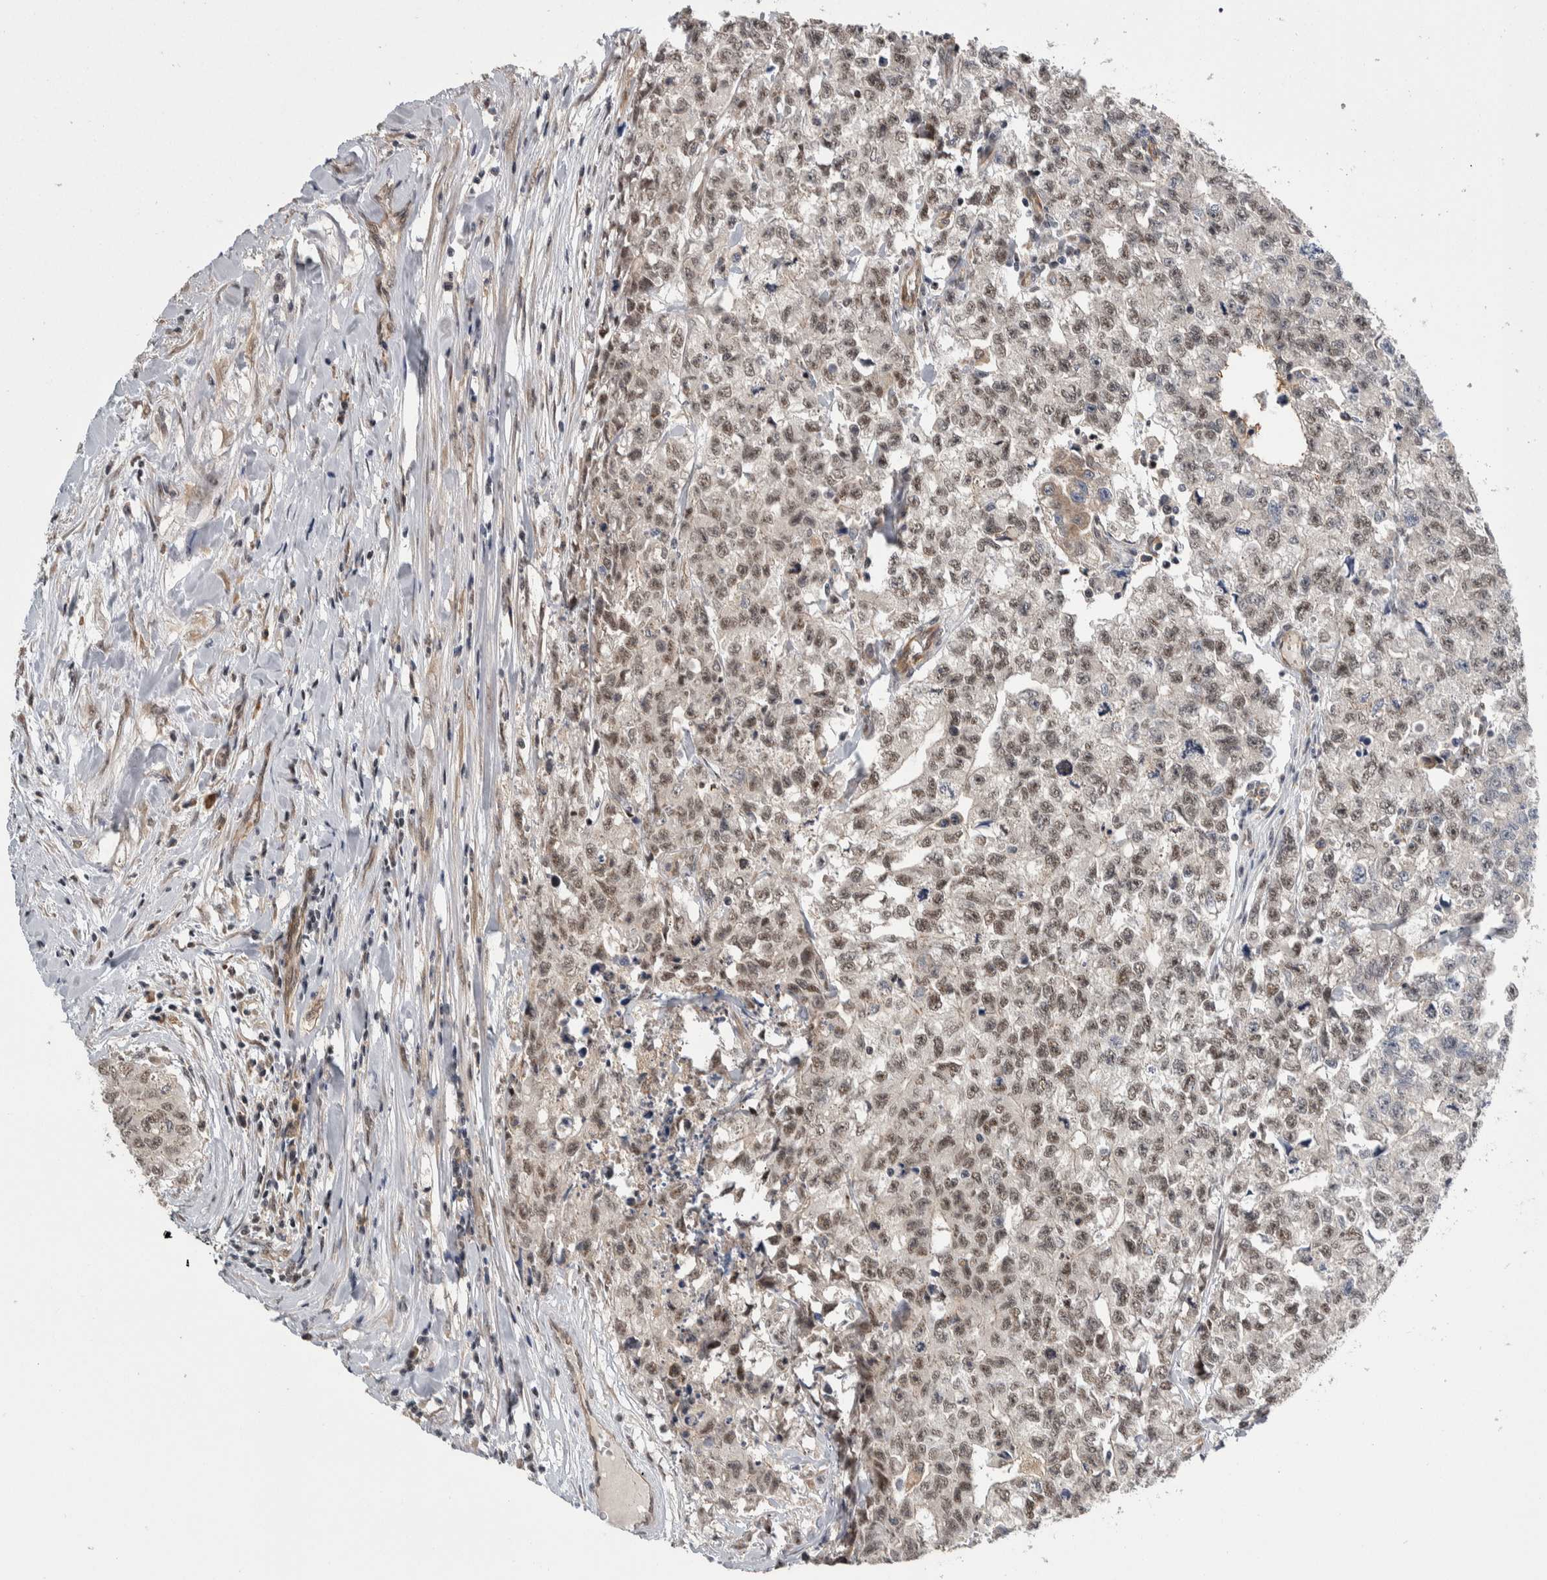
{"staining": {"intensity": "weak", "quantity": ">75%", "location": "nuclear"}, "tissue": "testis cancer", "cell_type": "Tumor cells", "image_type": "cancer", "snomed": [{"axis": "morphology", "description": "Carcinoma, Embryonal, NOS"}, {"axis": "topography", "description": "Testis"}], "caption": "Immunohistochemistry (IHC) staining of embryonal carcinoma (testis), which reveals low levels of weak nuclear expression in about >75% of tumor cells indicating weak nuclear protein staining. The staining was performed using DAB (brown) for protein detection and nuclei were counterstained in hematoxylin (blue).", "gene": "PRDM4", "patient": {"sex": "male", "age": 28}}